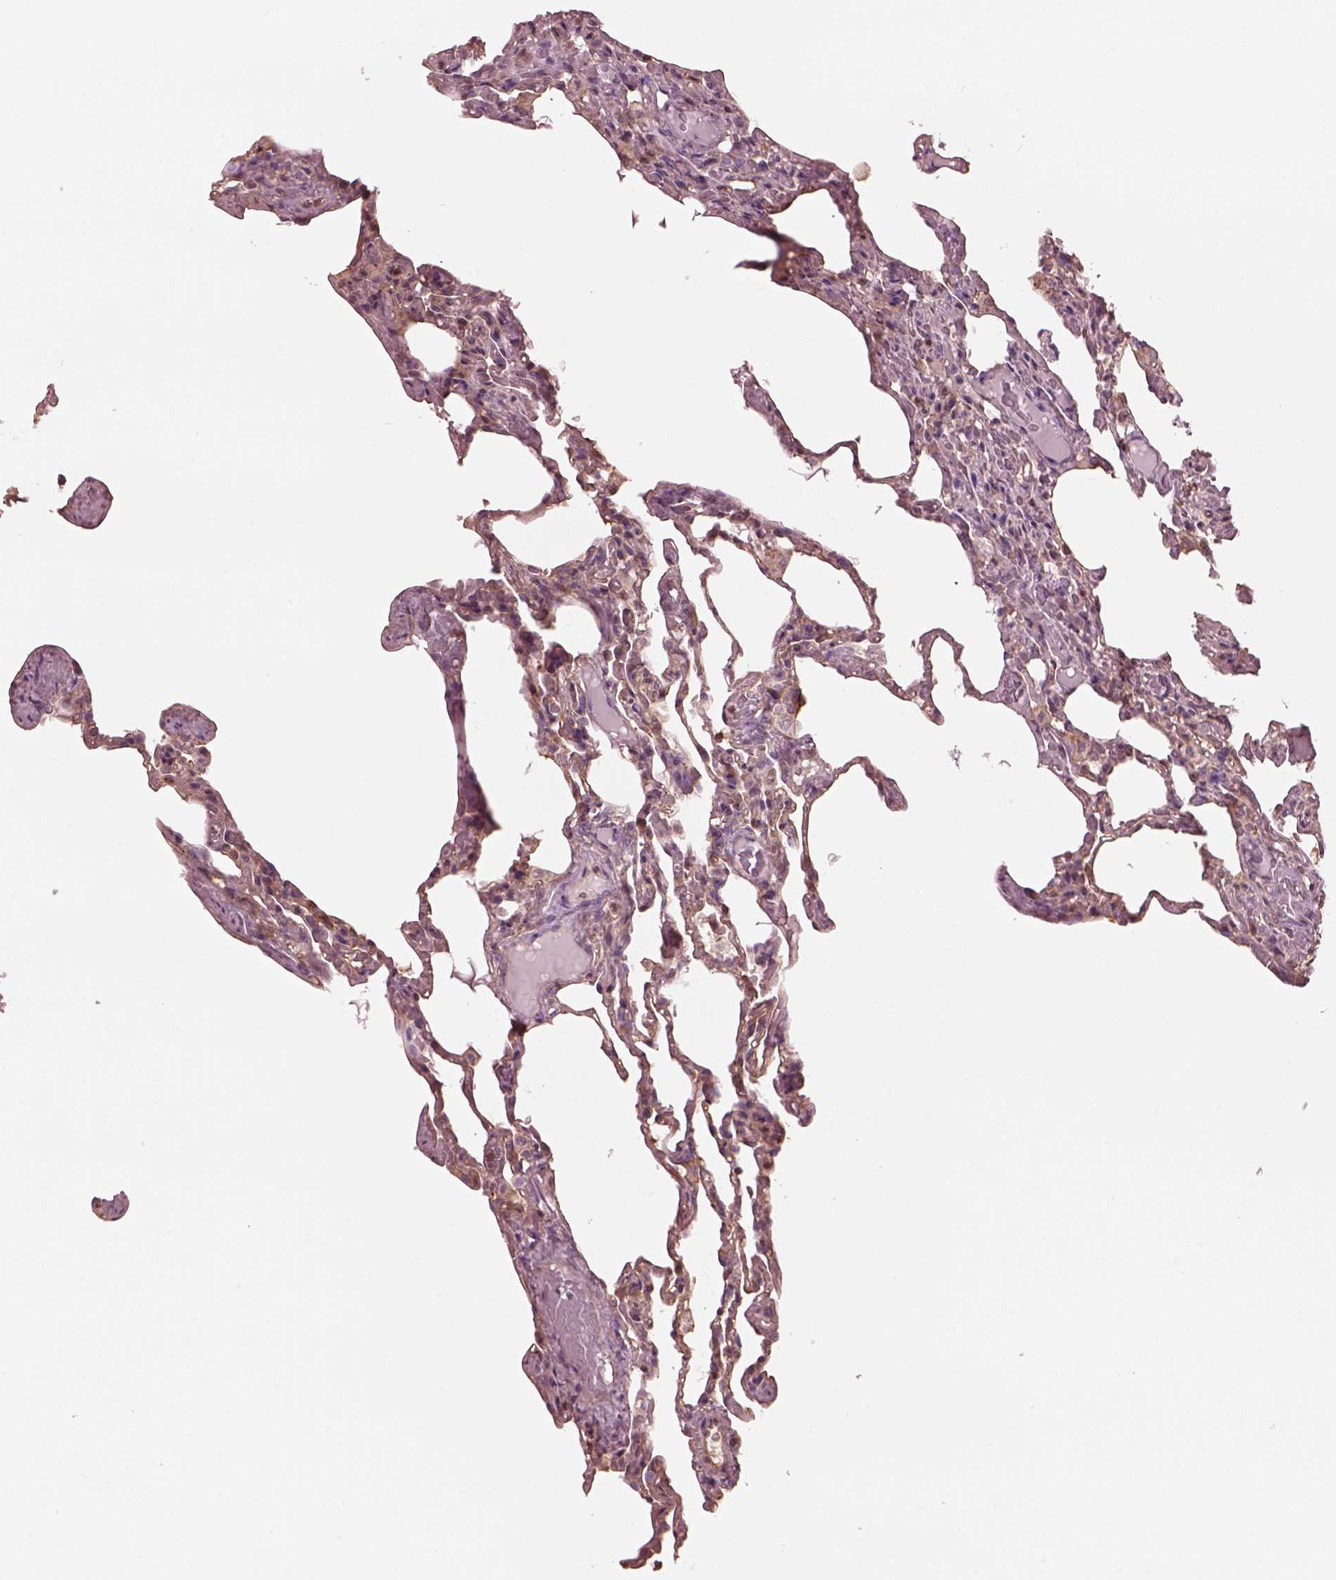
{"staining": {"intensity": "moderate", "quantity": "<25%", "location": "cytoplasmic/membranous"}, "tissue": "lung", "cell_type": "Alveolar cells", "image_type": "normal", "snomed": [{"axis": "morphology", "description": "Normal tissue, NOS"}, {"axis": "topography", "description": "Lung"}], "caption": "The micrograph reveals a brown stain indicating the presence of a protein in the cytoplasmic/membranous of alveolar cells in lung. (Stains: DAB (3,3'-diaminobenzidine) in brown, nuclei in blue, Microscopy: brightfield microscopy at high magnification).", "gene": "STK33", "patient": {"sex": "female", "age": 43}}